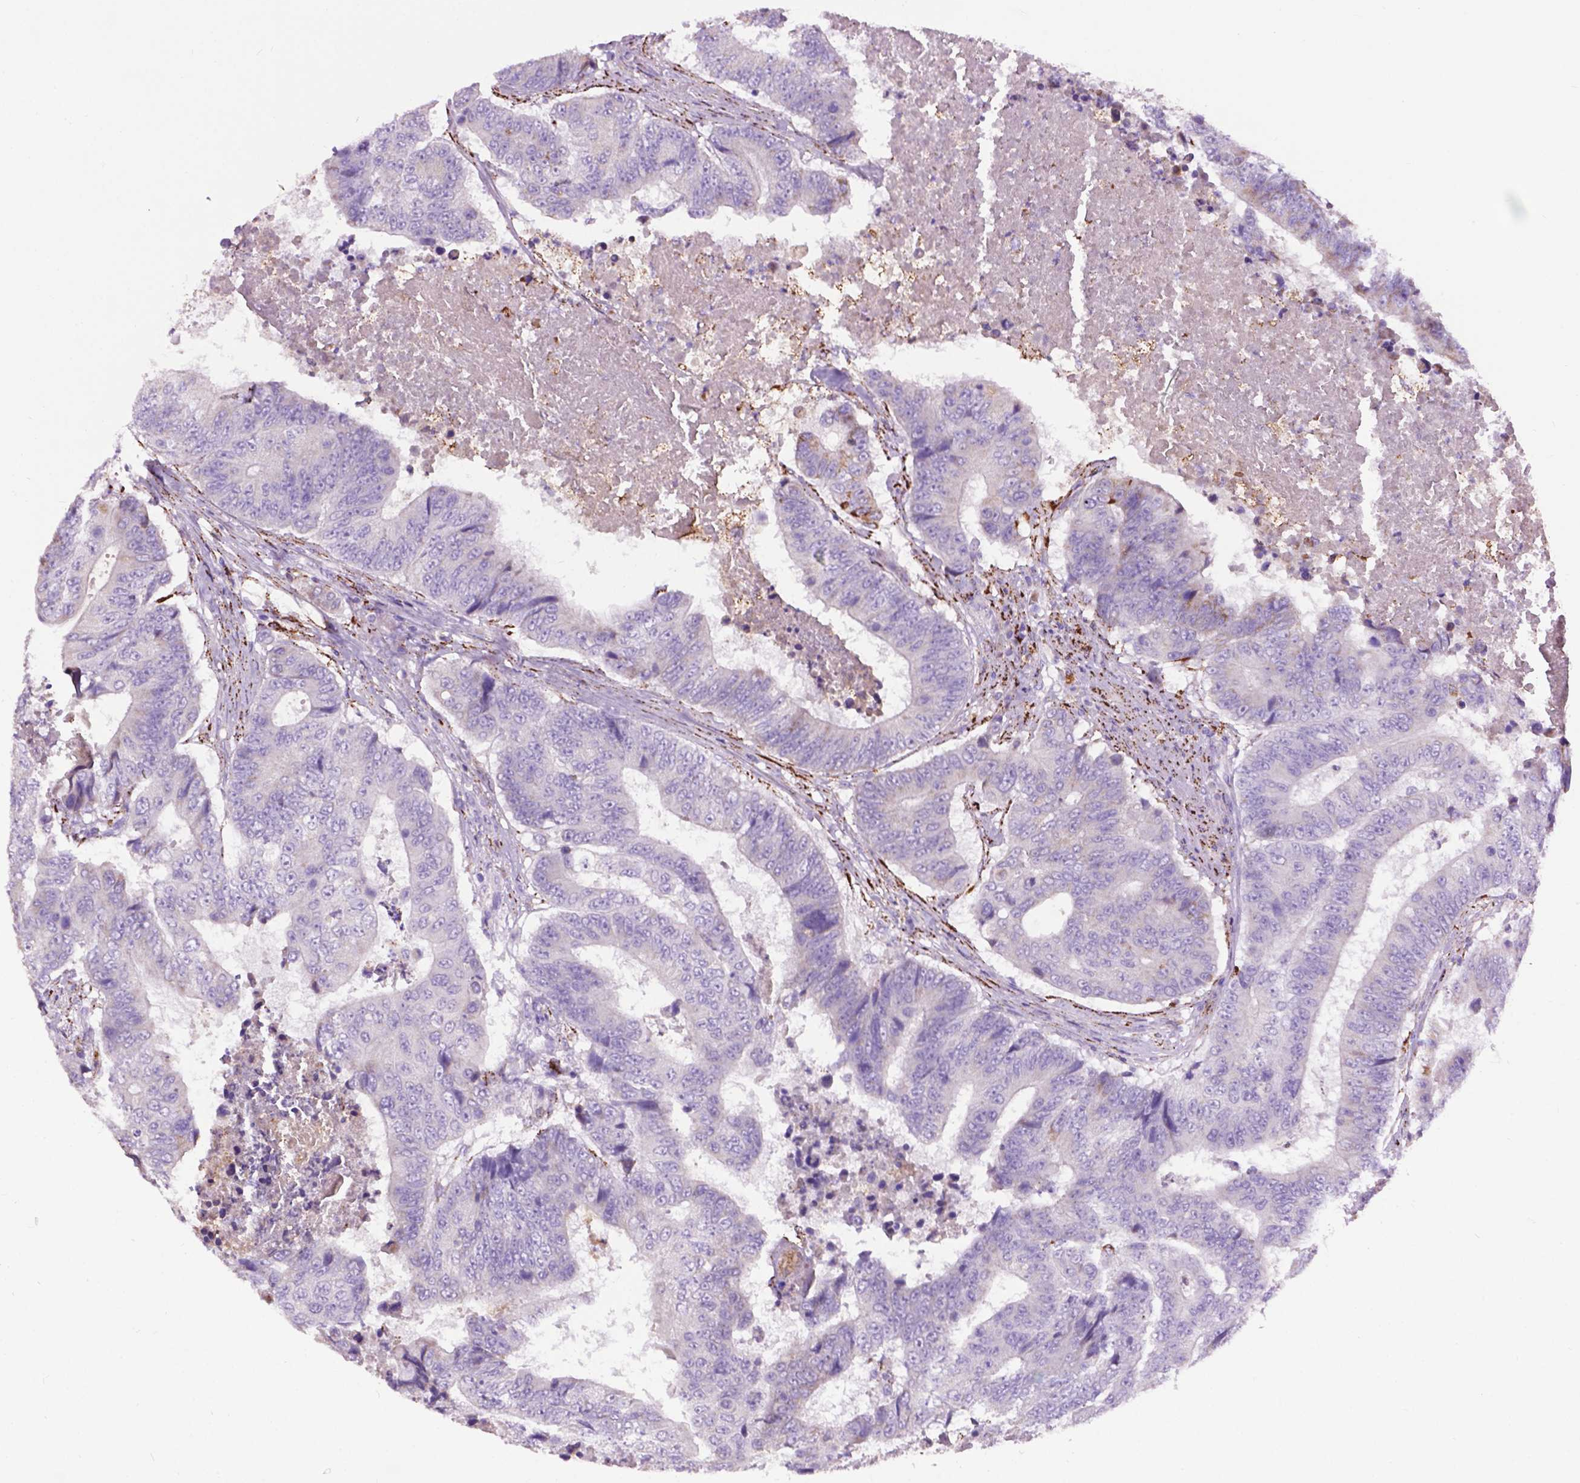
{"staining": {"intensity": "negative", "quantity": "none", "location": "none"}, "tissue": "colorectal cancer", "cell_type": "Tumor cells", "image_type": "cancer", "snomed": [{"axis": "morphology", "description": "Adenocarcinoma, NOS"}, {"axis": "topography", "description": "Colon"}], "caption": "Immunohistochemistry of colorectal cancer displays no positivity in tumor cells.", "gene": "TMEM132E", "patient": {"sex": "female", "age": 48}}